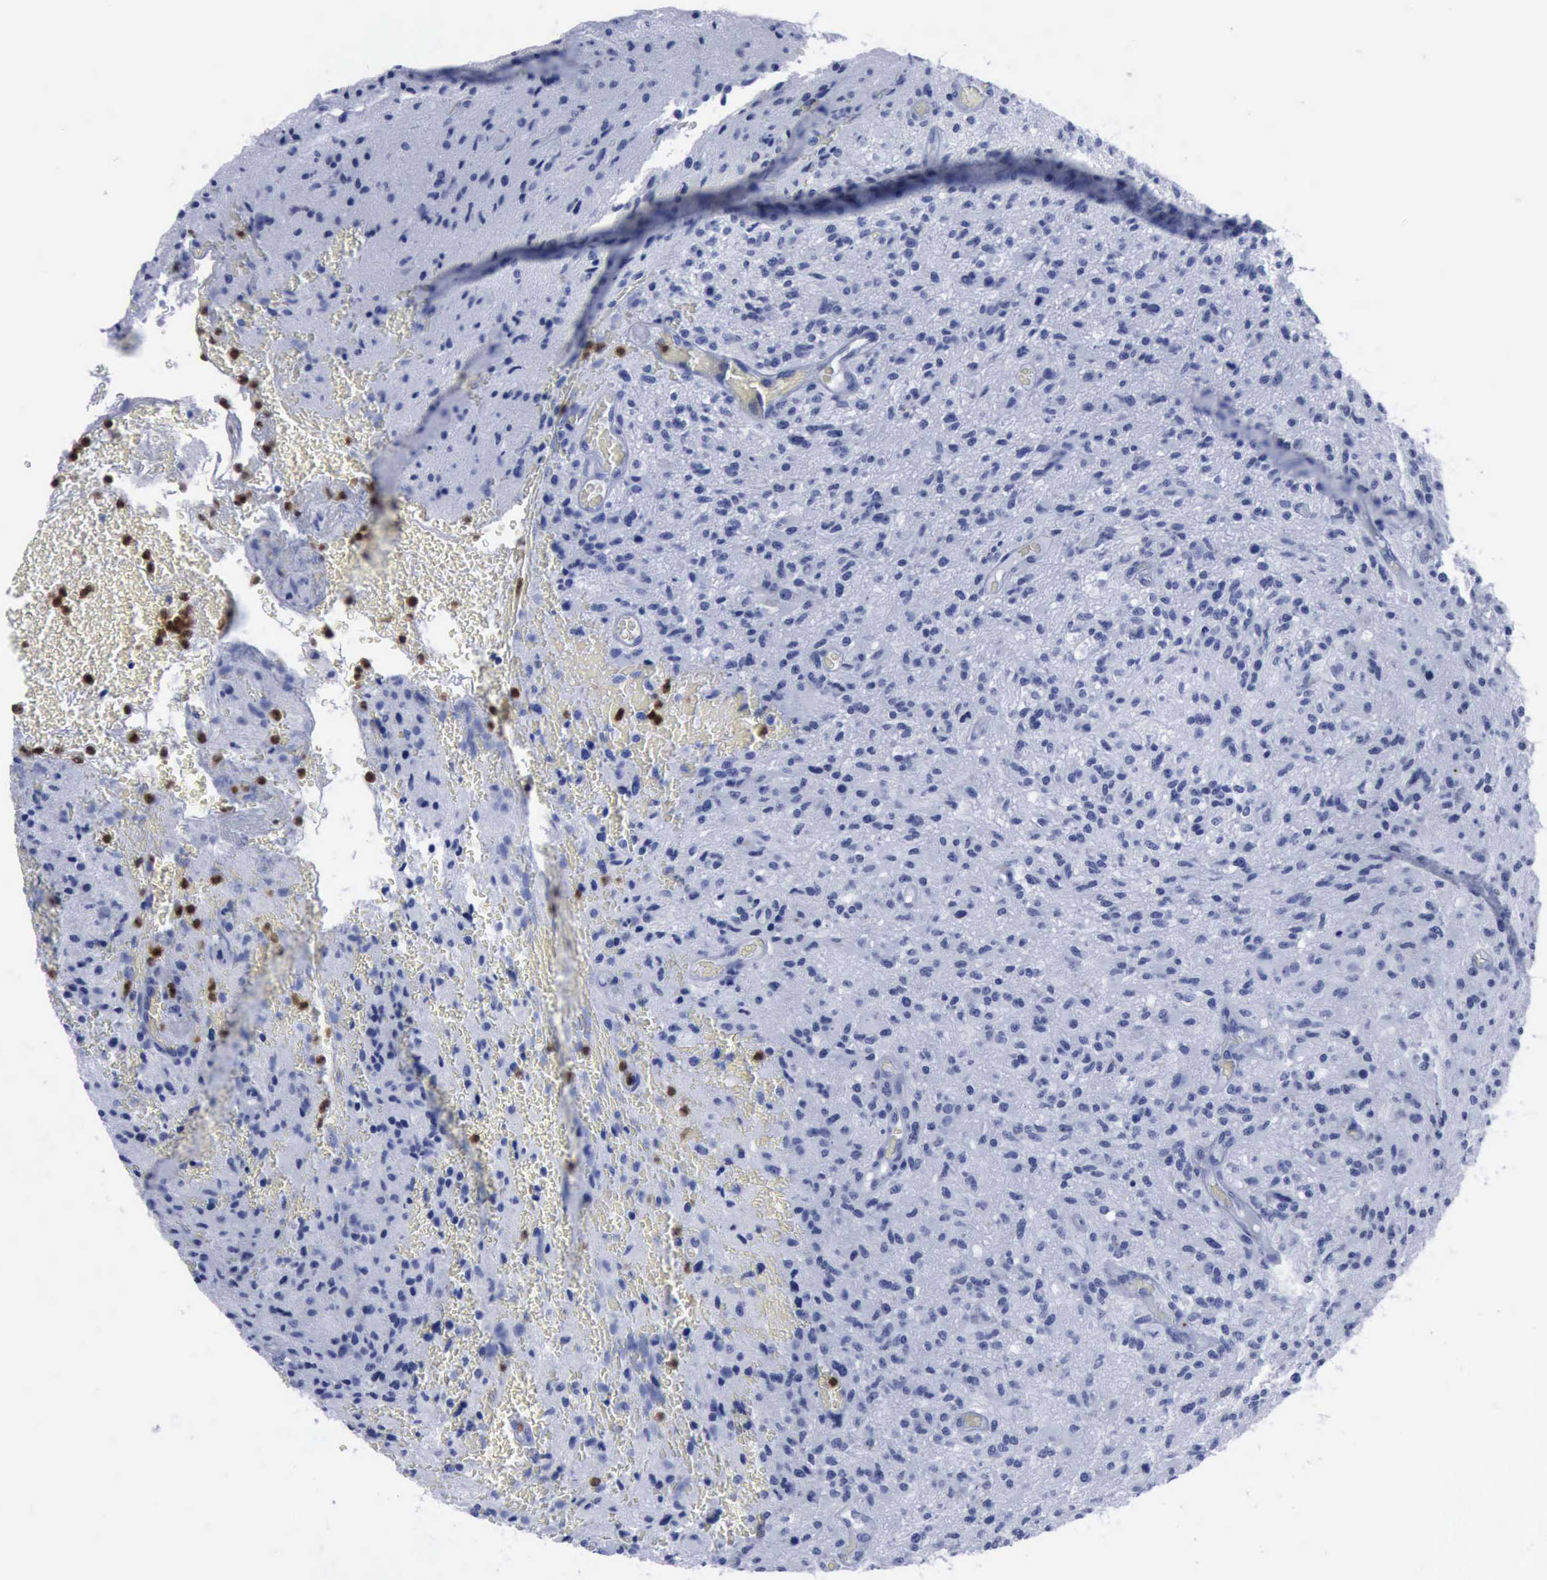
{"staining": {"intensity": "negative", "quantity": "none", "location": "none"}, "tissue": "glioma", "cell_type": "Tumor cells", "image_type": "cancer", "snomed": [{"axis": "morphology", "description": "Glioma, malignant, Low grade"}, {"axis": "topography", "description": "Brain"}], "caption": "Photomicrograph shows no protein positivity in tumor cells of glioma tissue.", "gene": "CSTA", "patient": {"sex": "female", "age": 46}}